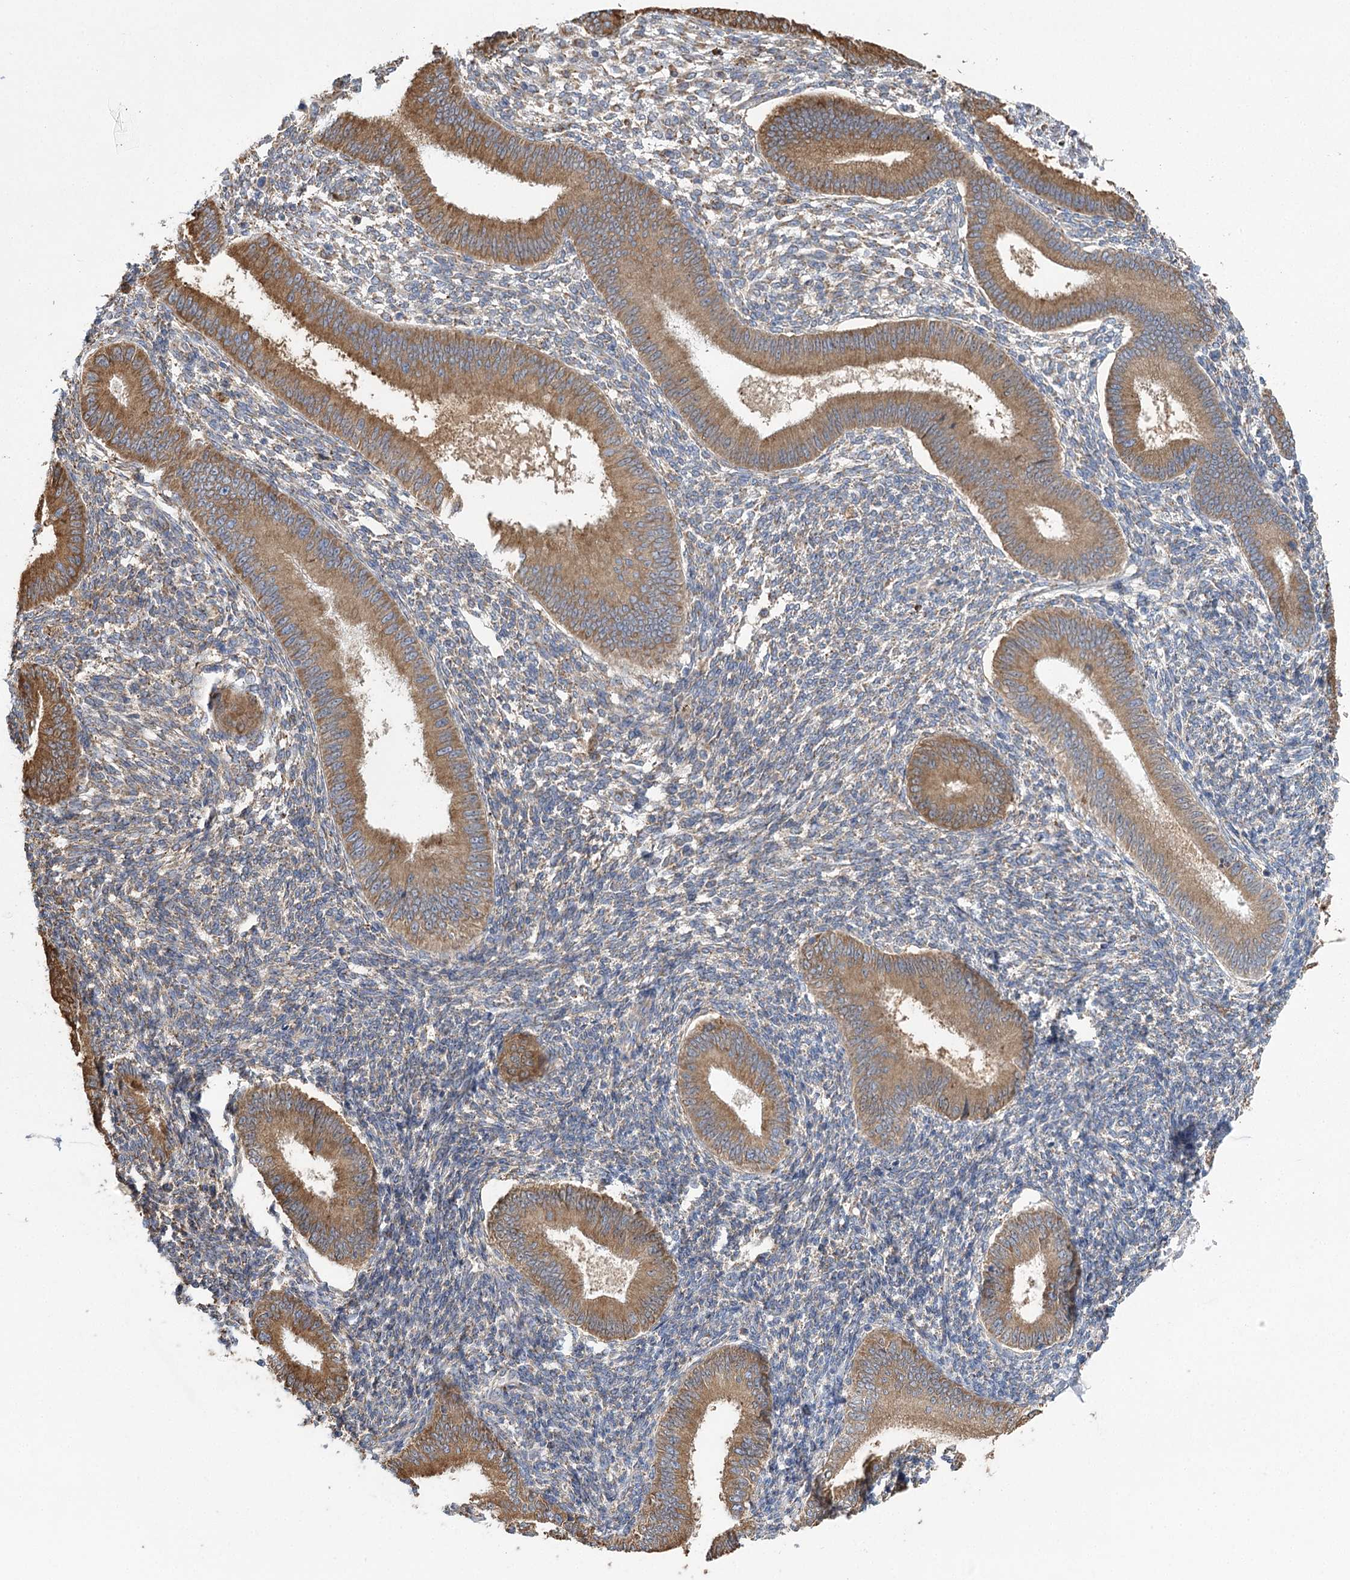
{"staining": {"intensity": "negative", "quantity": "none", "location": "none"}, "tissue": "endometrium", "cell_type": "Cells in endometrial stroma", "image_type": "normal", "snomed": [{"axis": "morphology", "description": "Normal tissue, NOS"}, {"axis": "topography", "description": "Uterus"}, {"axis": "topography", "description": "Endometrium"}], "caption": "The IHC micrograph has no significant staining in cells in endometrial stroma of endometrium. (DAB IHC, high magnification).", "gene": "METTL24", "patient": {"sex": "female", "age": 48}}